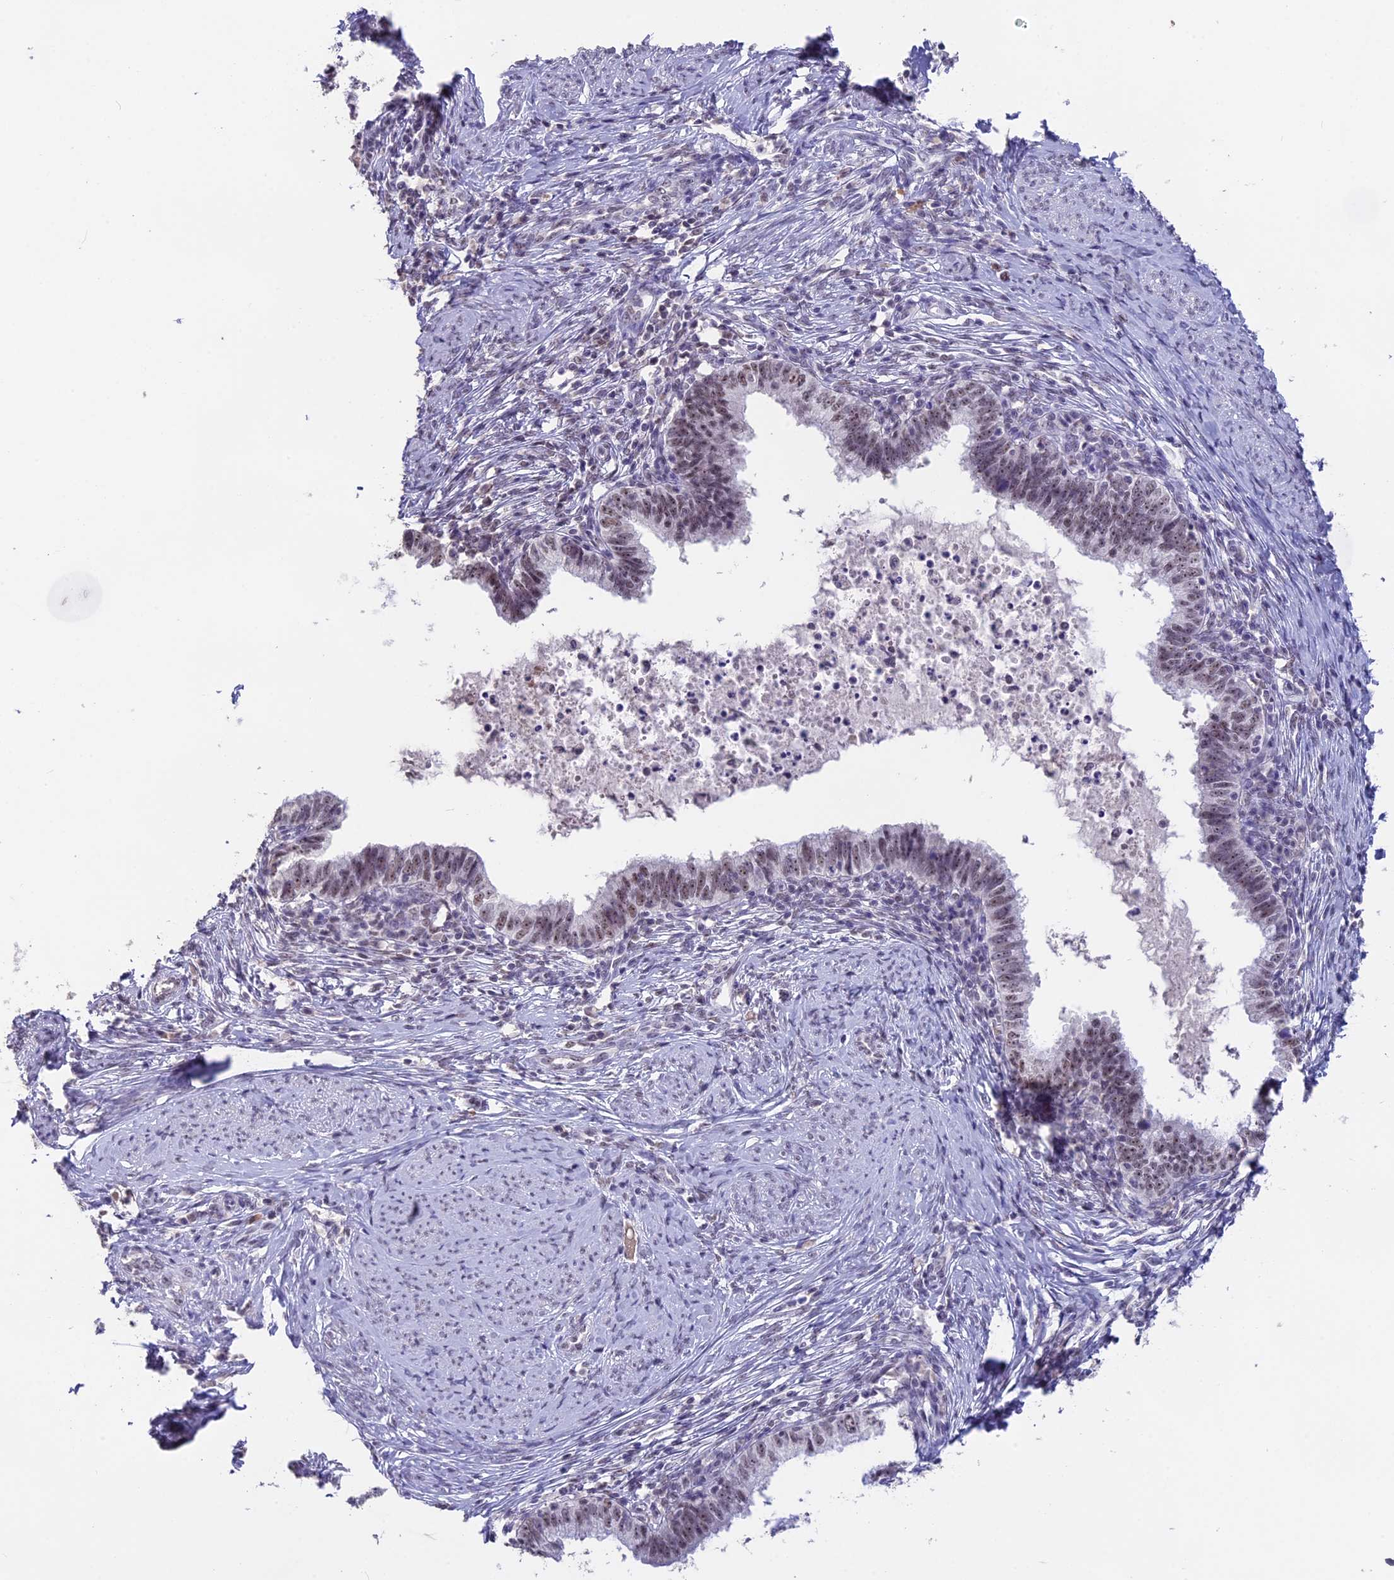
{"staining": {"intensity": "moderate", "quantity": "25%-75%", "location": "nuclear"}, "tissue": "cervical cancer", "cell_type": "Tumor cells", "image_type": "cancer", "snomed": [{"axis": "morphology", "description": "Adenocarcinoma, NOS"}, {"axis": "topography", "description": "Cervix"}], "caption": "Brown immunohistochemical staining in human cervical adenocarcinoma displays moderate nuclear staining in approximately 25%-75% of tumor cells. (Brightfield microscopy of DAB IHC at high magnification).", "gene": "SETD2", "patient": {"sex": "female", "age": 36}}